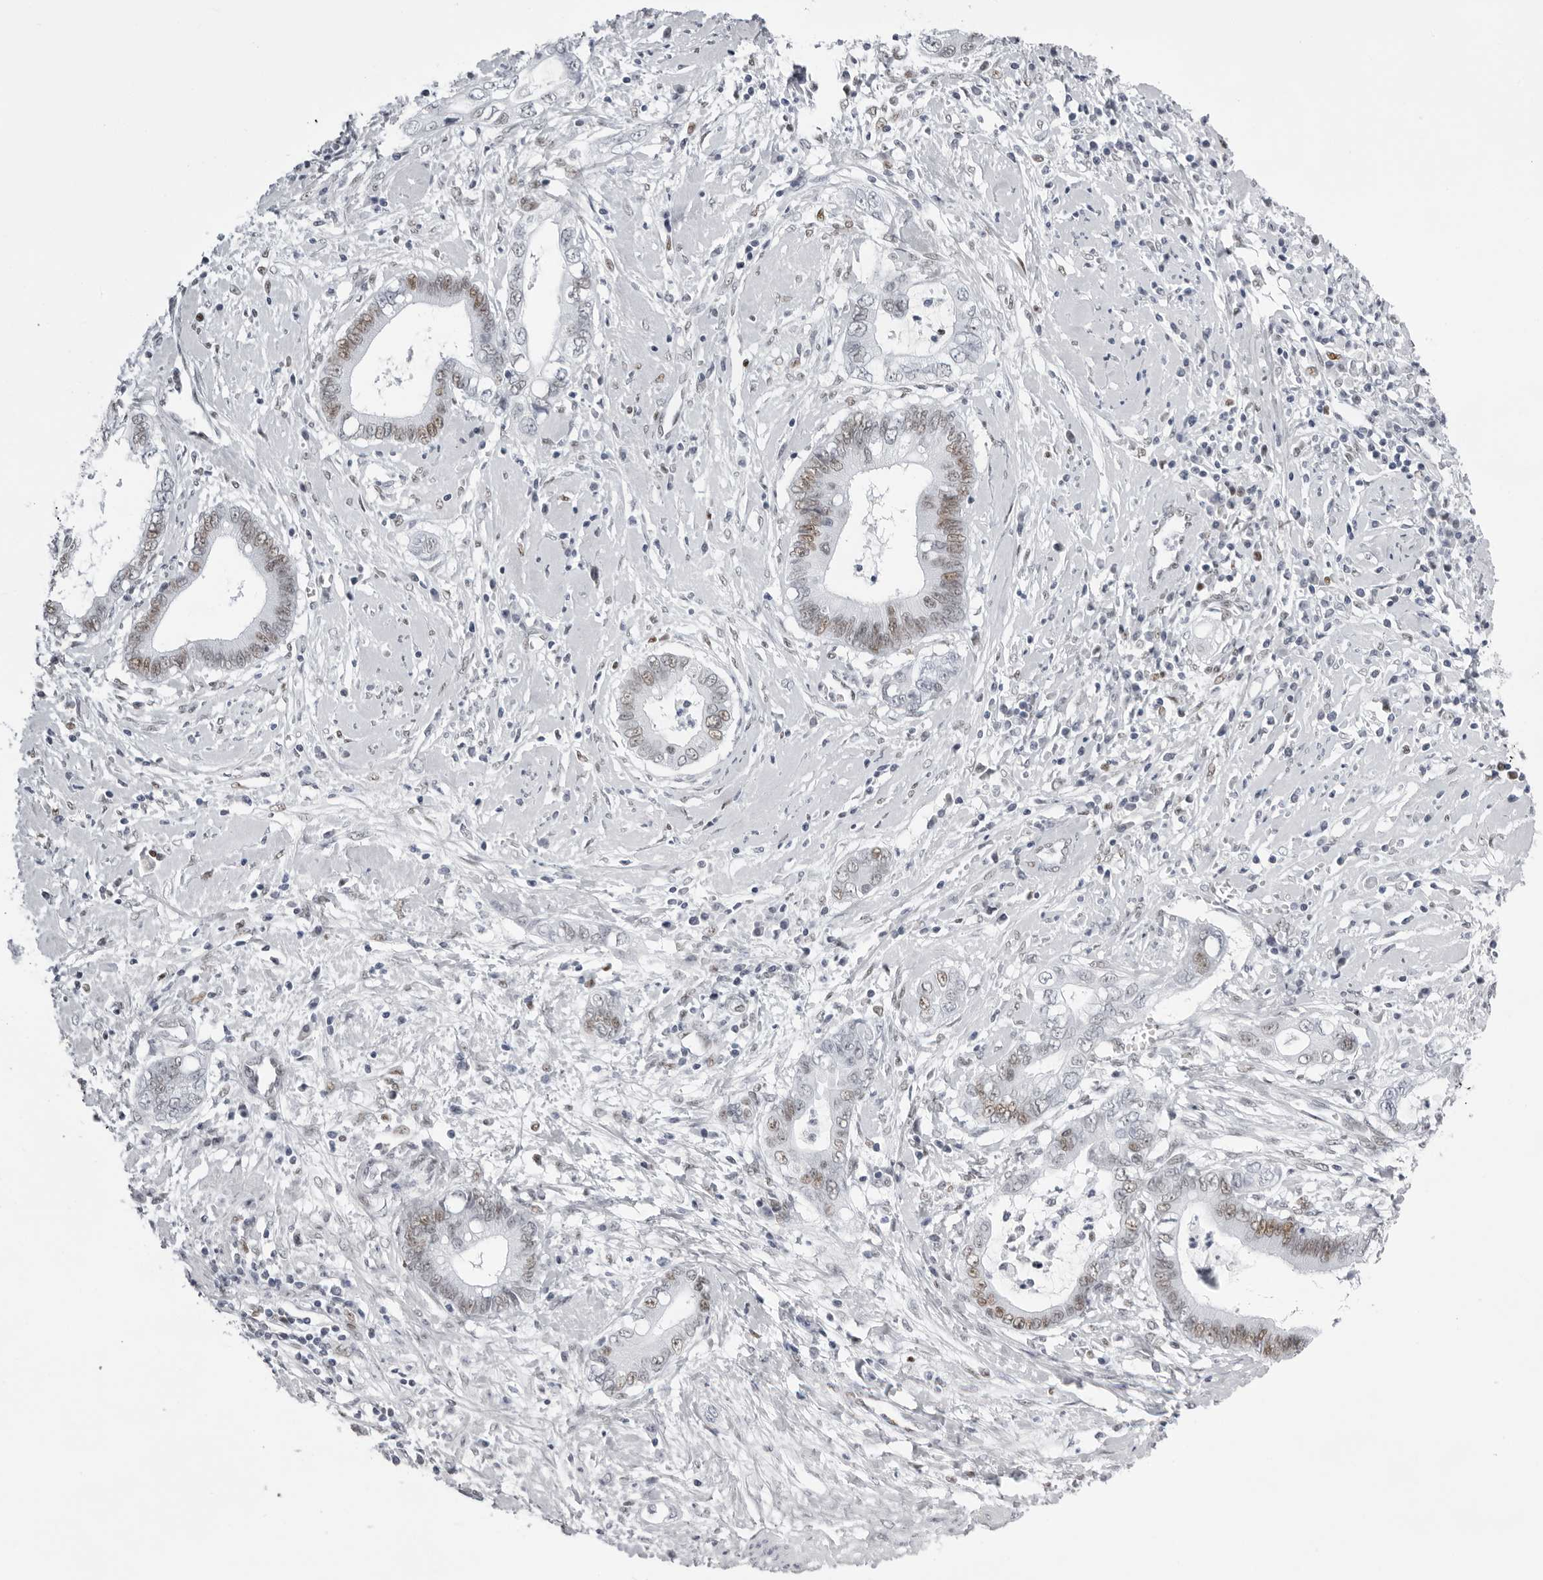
{"staining": {"intensity": "weak", "quantity": "25%-75%", "location": "nuclear"}, "tissue": "cervical cancer", "cell_type": "Tumor cells", "image_type": "cancer", "snomed": [{"axis": "morphology", "description": "Adenocarcinoma, NOS"}, {"axis": "topography", "description": "Cervix"}], "caption": "Cervical cancer stained with DAB (3,3'-diaminobenzidine) immunohistochemistry shows low levels of weak nuclear expression in approximately 25%-75% of tumor cells.", "gene": "IRF2BP2", "patient": {"sex": "female", "age": 44}}